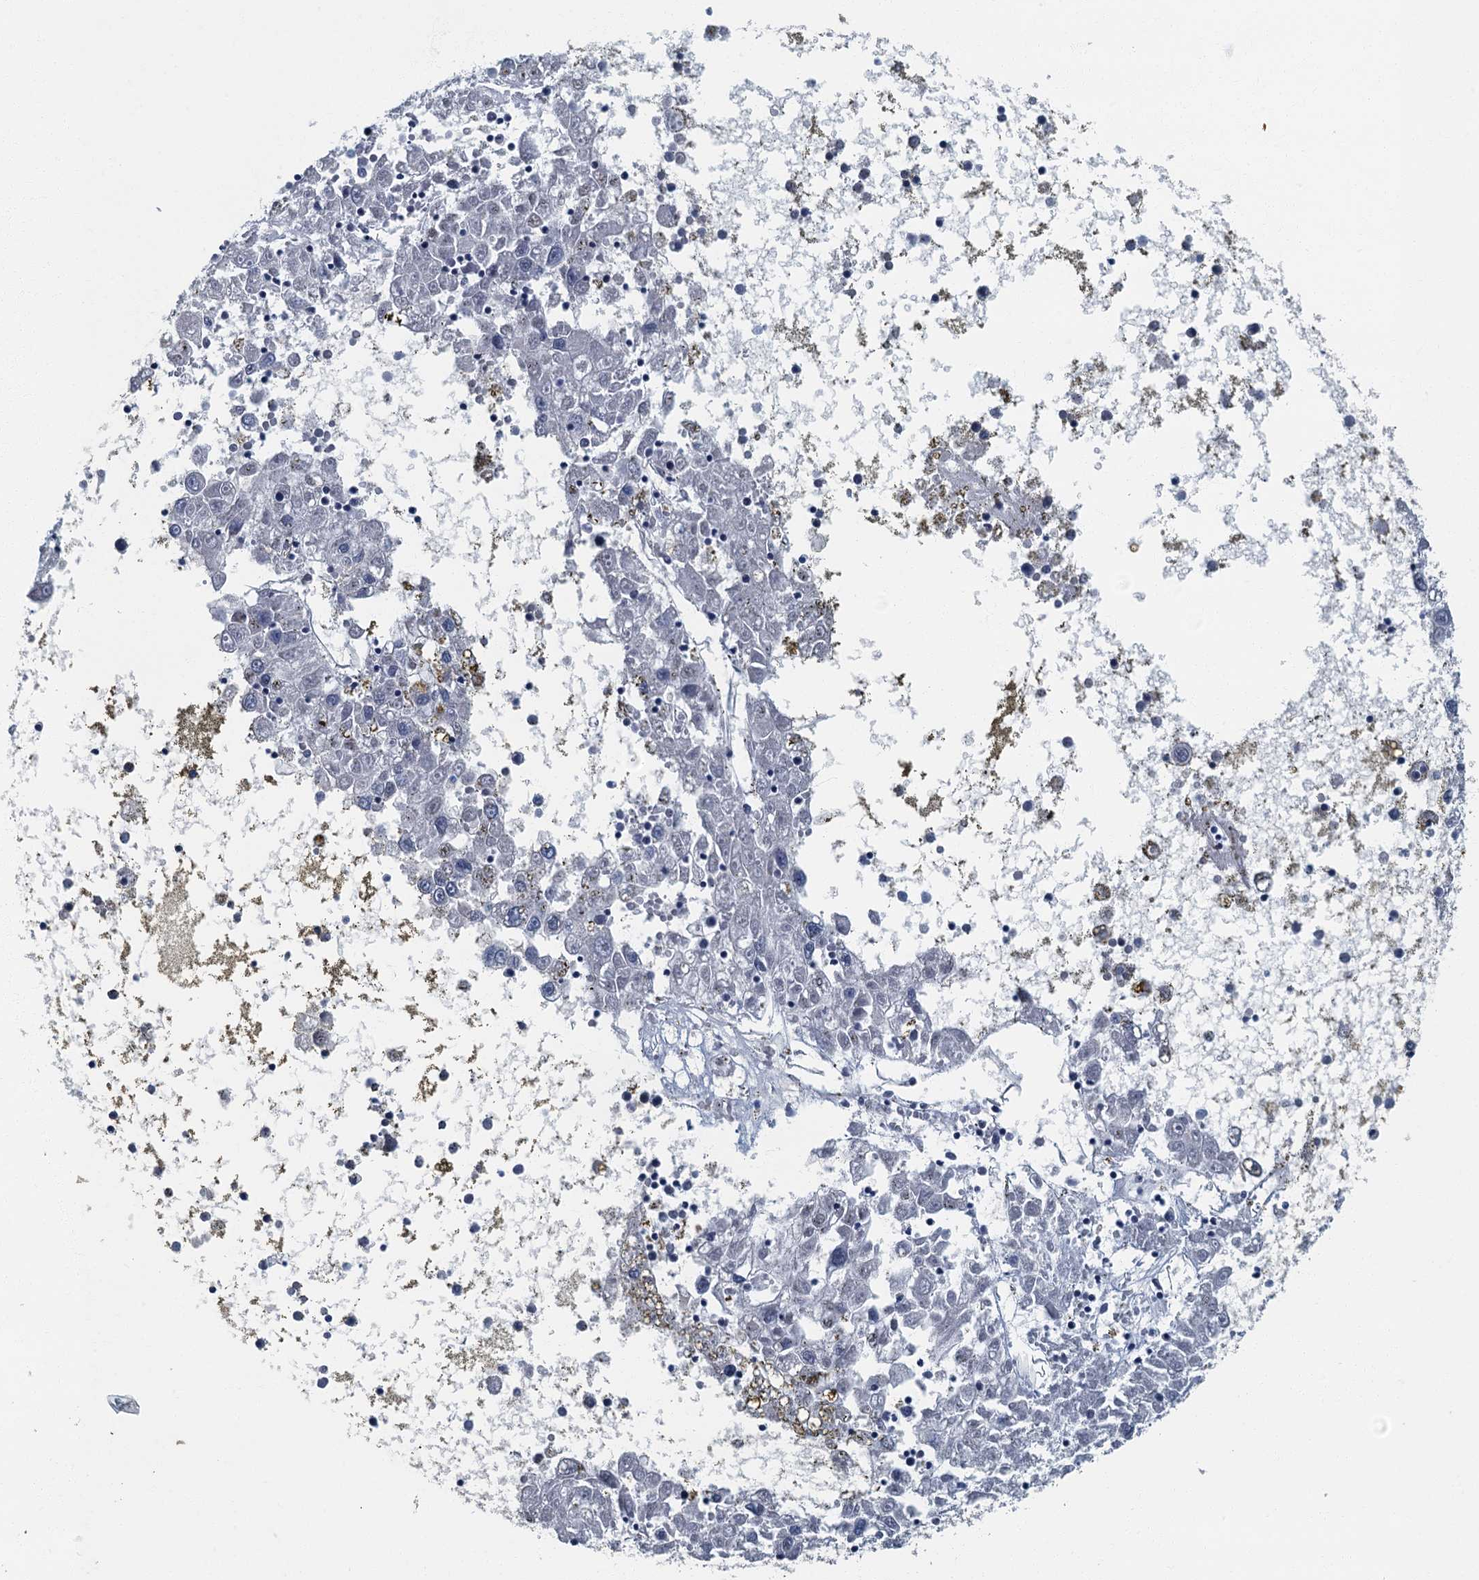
{"staining": {"intensity": "negative", "quantity": "none", "location": "none"}, "tissue": "liver cancer", "cell_type": "Tumor cells", "image_type": "cancer", "snomed": [{"axis": "morphology", "description": "Carcinoma, Hepatocellular, NOS"}, {"axis": "topography", "description": "Liver"}], "caption": "Tumor cells are negative for protein expression in human hepatocellular carcinoma (liver).", "gene": "GADL1", "patient": {"sex": "male", "age": 49}}